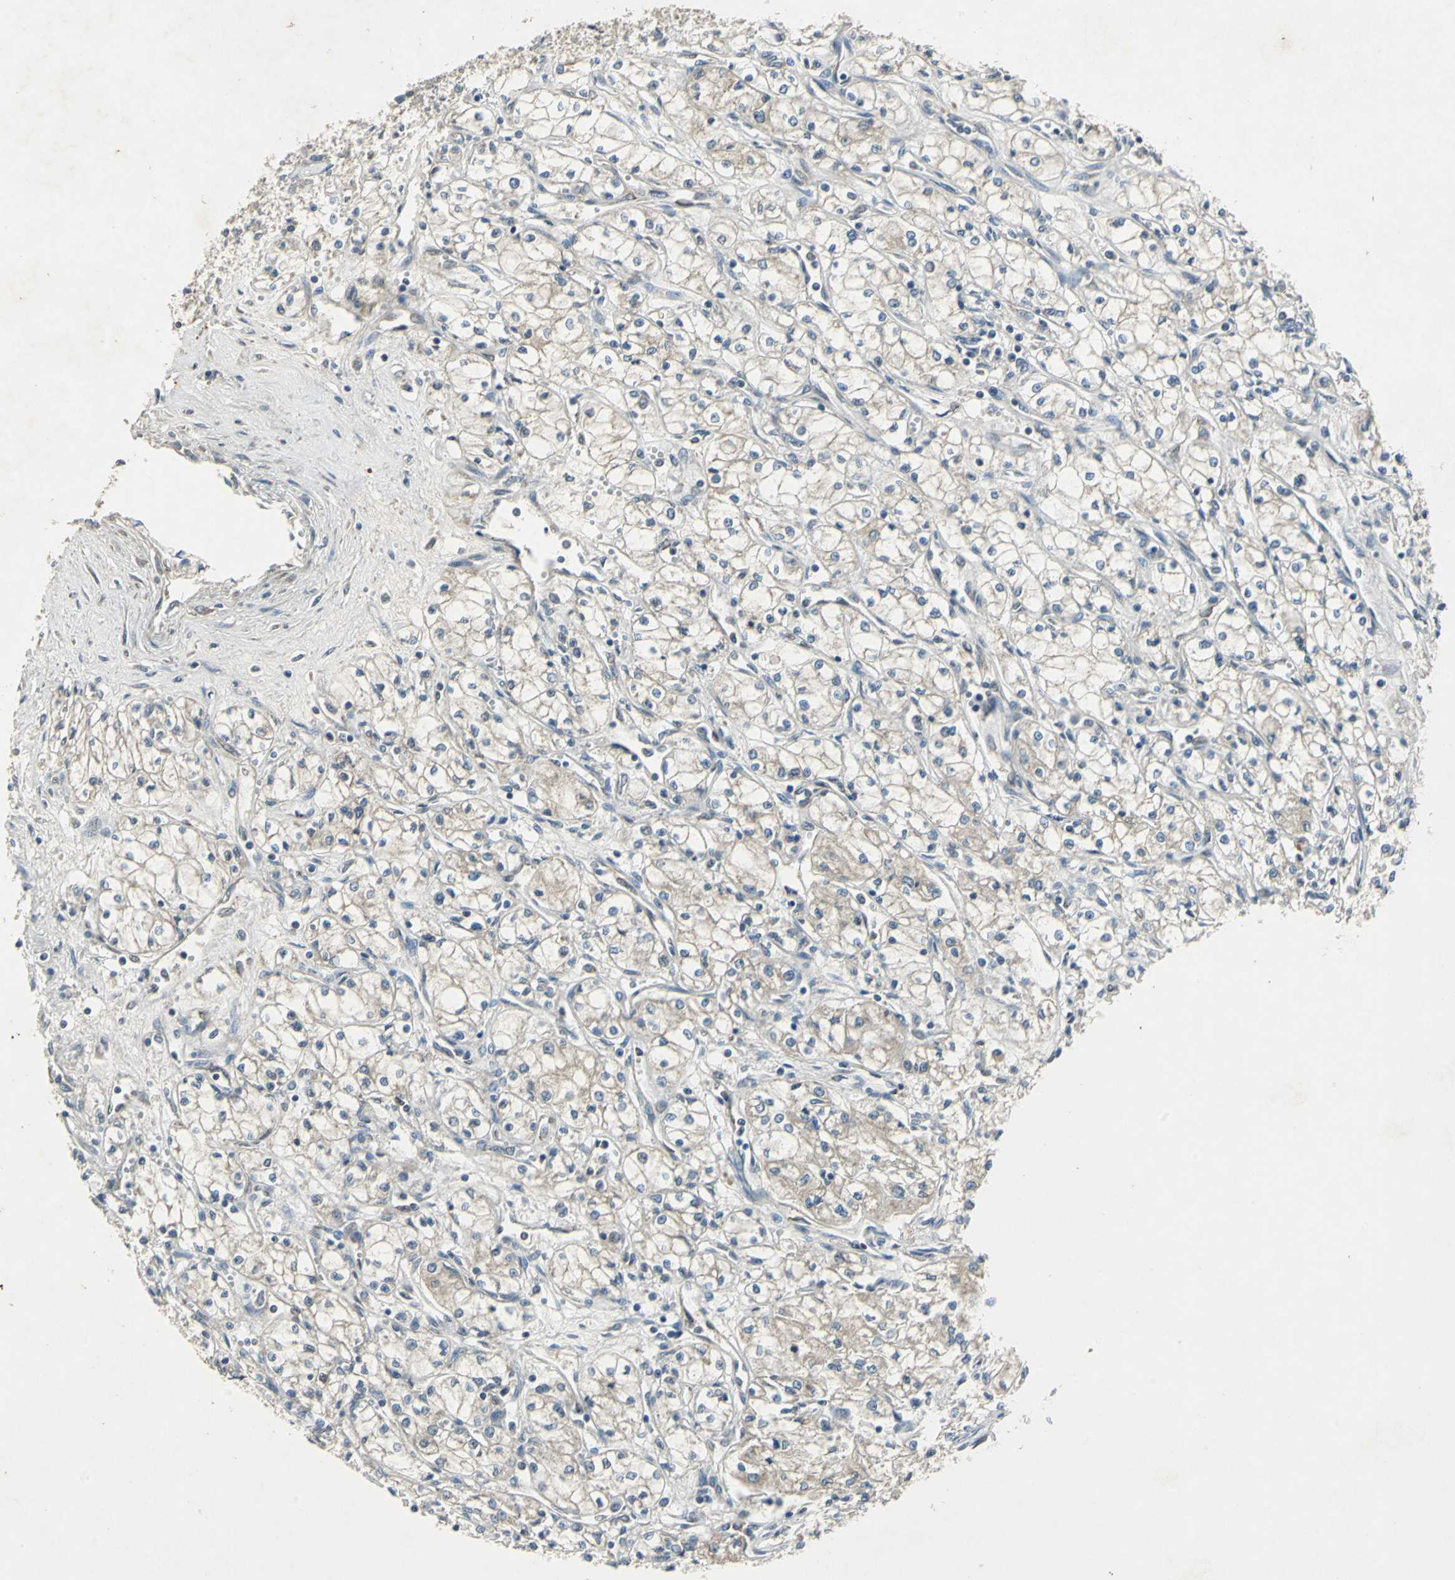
{"staining": {"intensity": "weak", "quantity": "<25%", "location": "cytoplasmic/membranous"}, "tissue": "renal cancer", "cell_type": "Tumor cells", "image_type": "cancer", "snomed": [{"axis": "morphology", "description": "Normal tissue, NOS"}, {"axis": "morphology", "description": "Adenocarcinoma, NOS"}, {"axis": "topography", "description": "Kidney"}], "caption": "This is an immunohistochemistry (IHC) image of adenocarcinoma (renal). There is no staining in tumor cells.", "gene": "SLC2A13", "patient": {"sex": "male", "age": 59}}